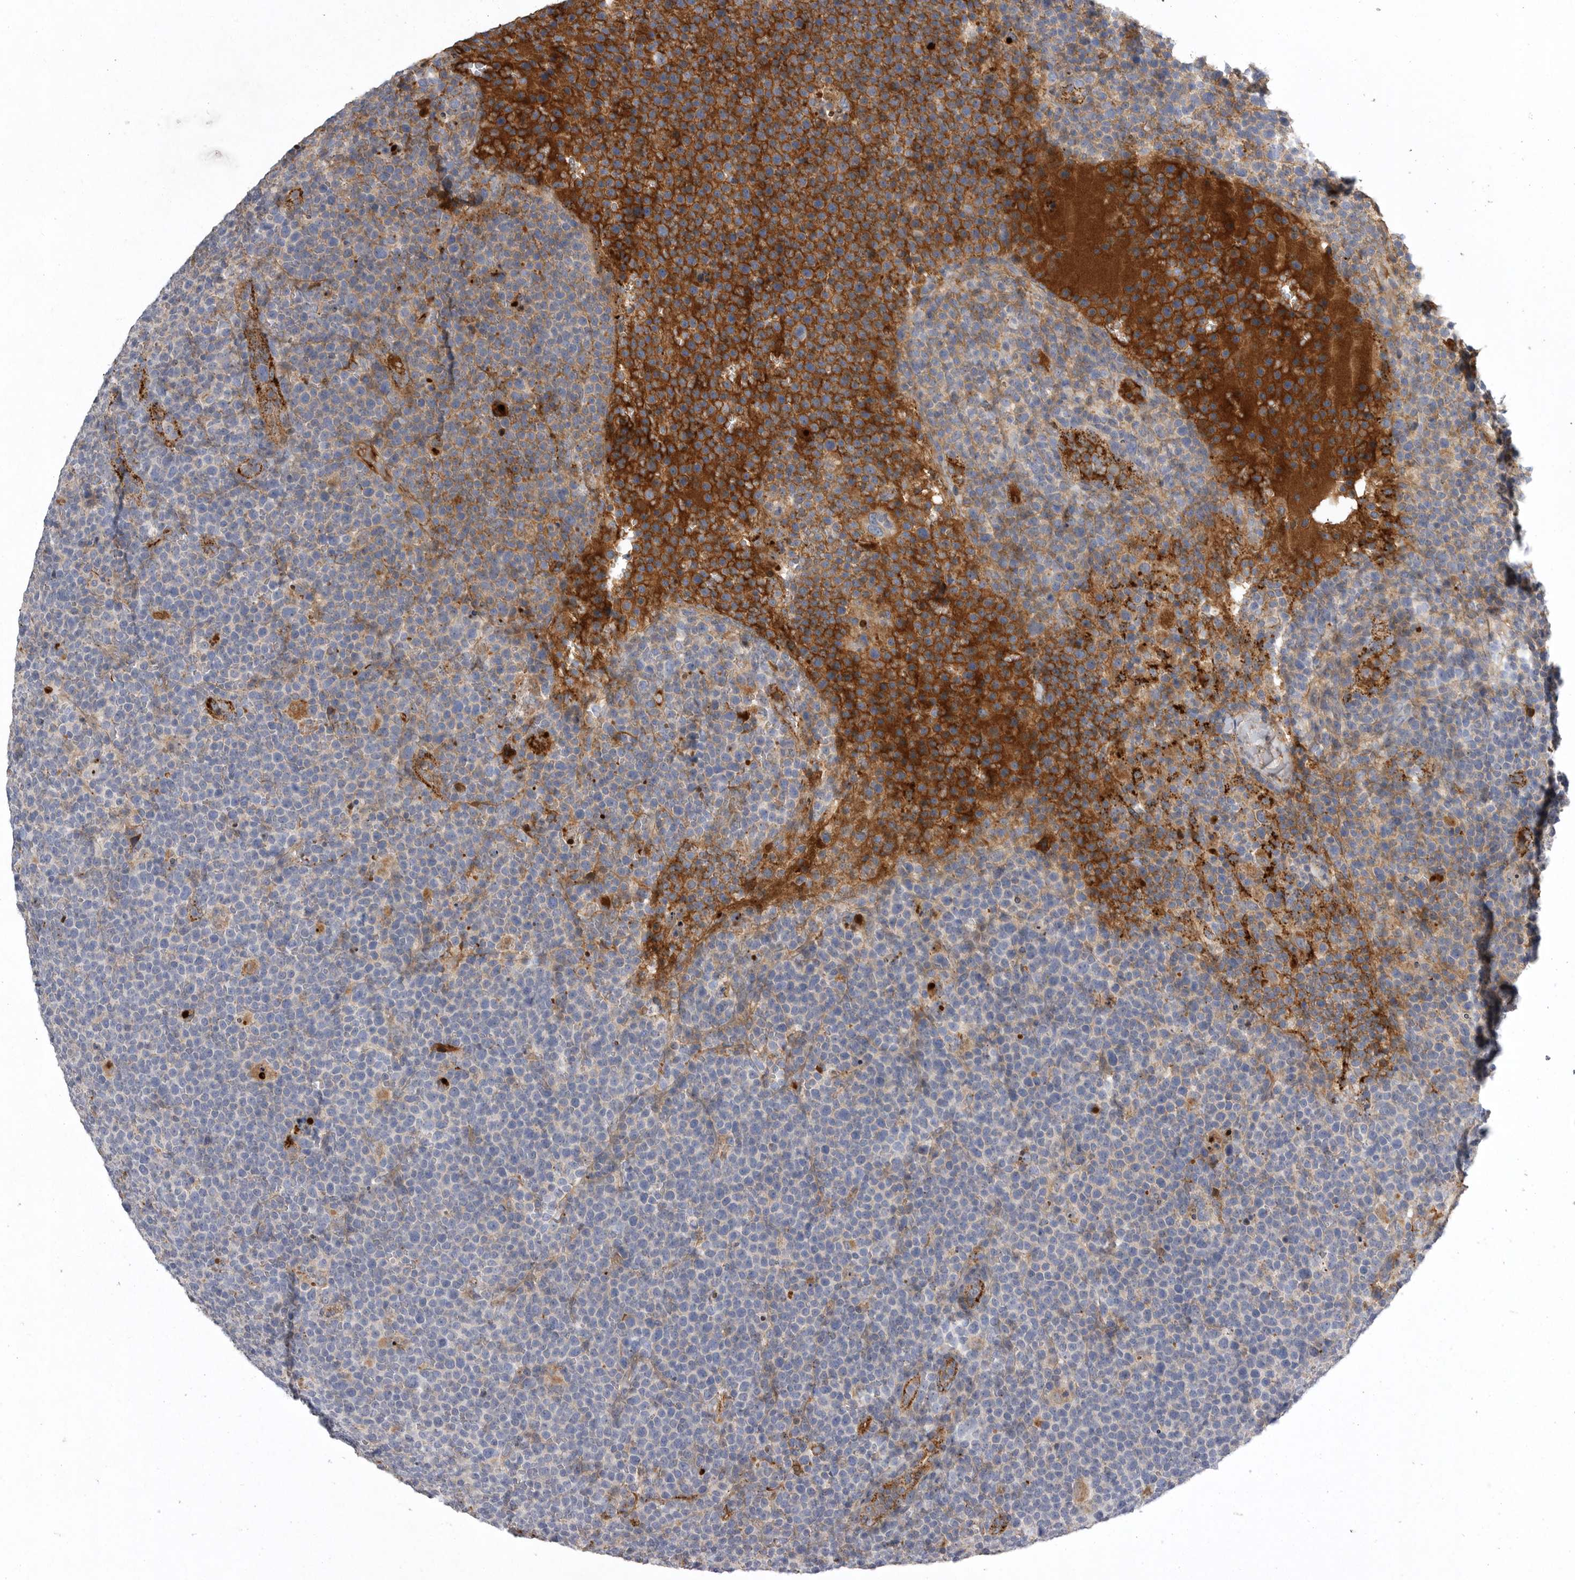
{"staining": {"intensity": "negative", "quantity": "none", "location": "none"}, "tissue": "lymphoma", "cell_type": "Tumor cells", "image_type": "cancer", "snomed": [{"axis": "morphology", "description": "Malignant lymphoma, non-Hodgkin's type, High grade"}, {"axis": "topography", "description": "Lymph node"}], "caption": "Immunohistochemistry of lymphoma reveals no expression in tumor cells.", "gene": "CRP", "patient": {"sex": "male", "age": 61}}